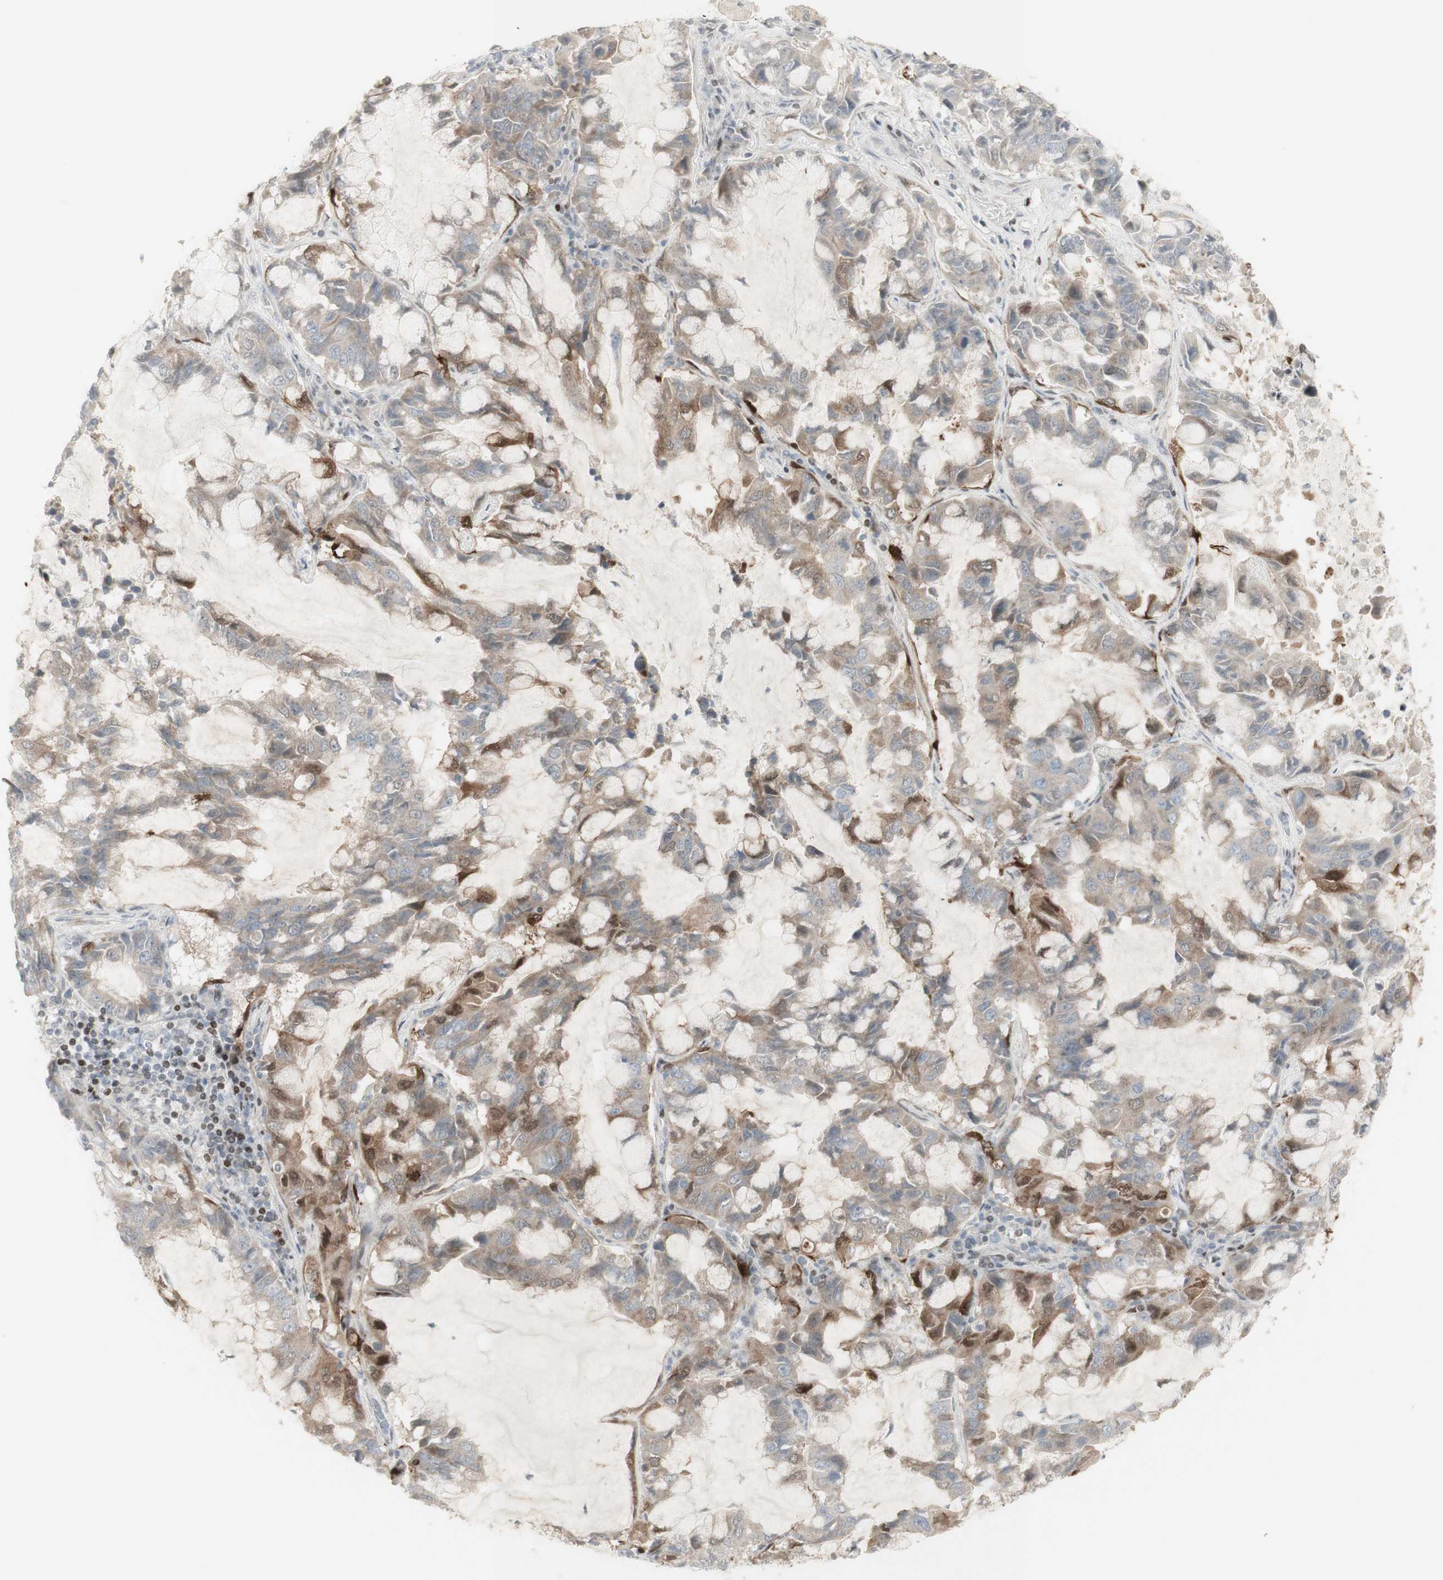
{"staining": {"intensity": "moderate", "quantity": ">75%", "location": "cytoplasmic/membranous"}, "tissue": "lung cancer", "cell_type": "Tumor cells", "image_type": "cancer", "snomed": [{"axis": "morphology", "description": "Adenocarcinoma, NOS"}, {"axis": "topography", "description": "Lung"}], "caption": "Protein staining displays moderate cytoplasmic/membranous expression in approximately >75% of tumor cells in adenocarcinoma (lung).", "gene": "C1orf116", "patient": {"sex": "male", "age": 64}}